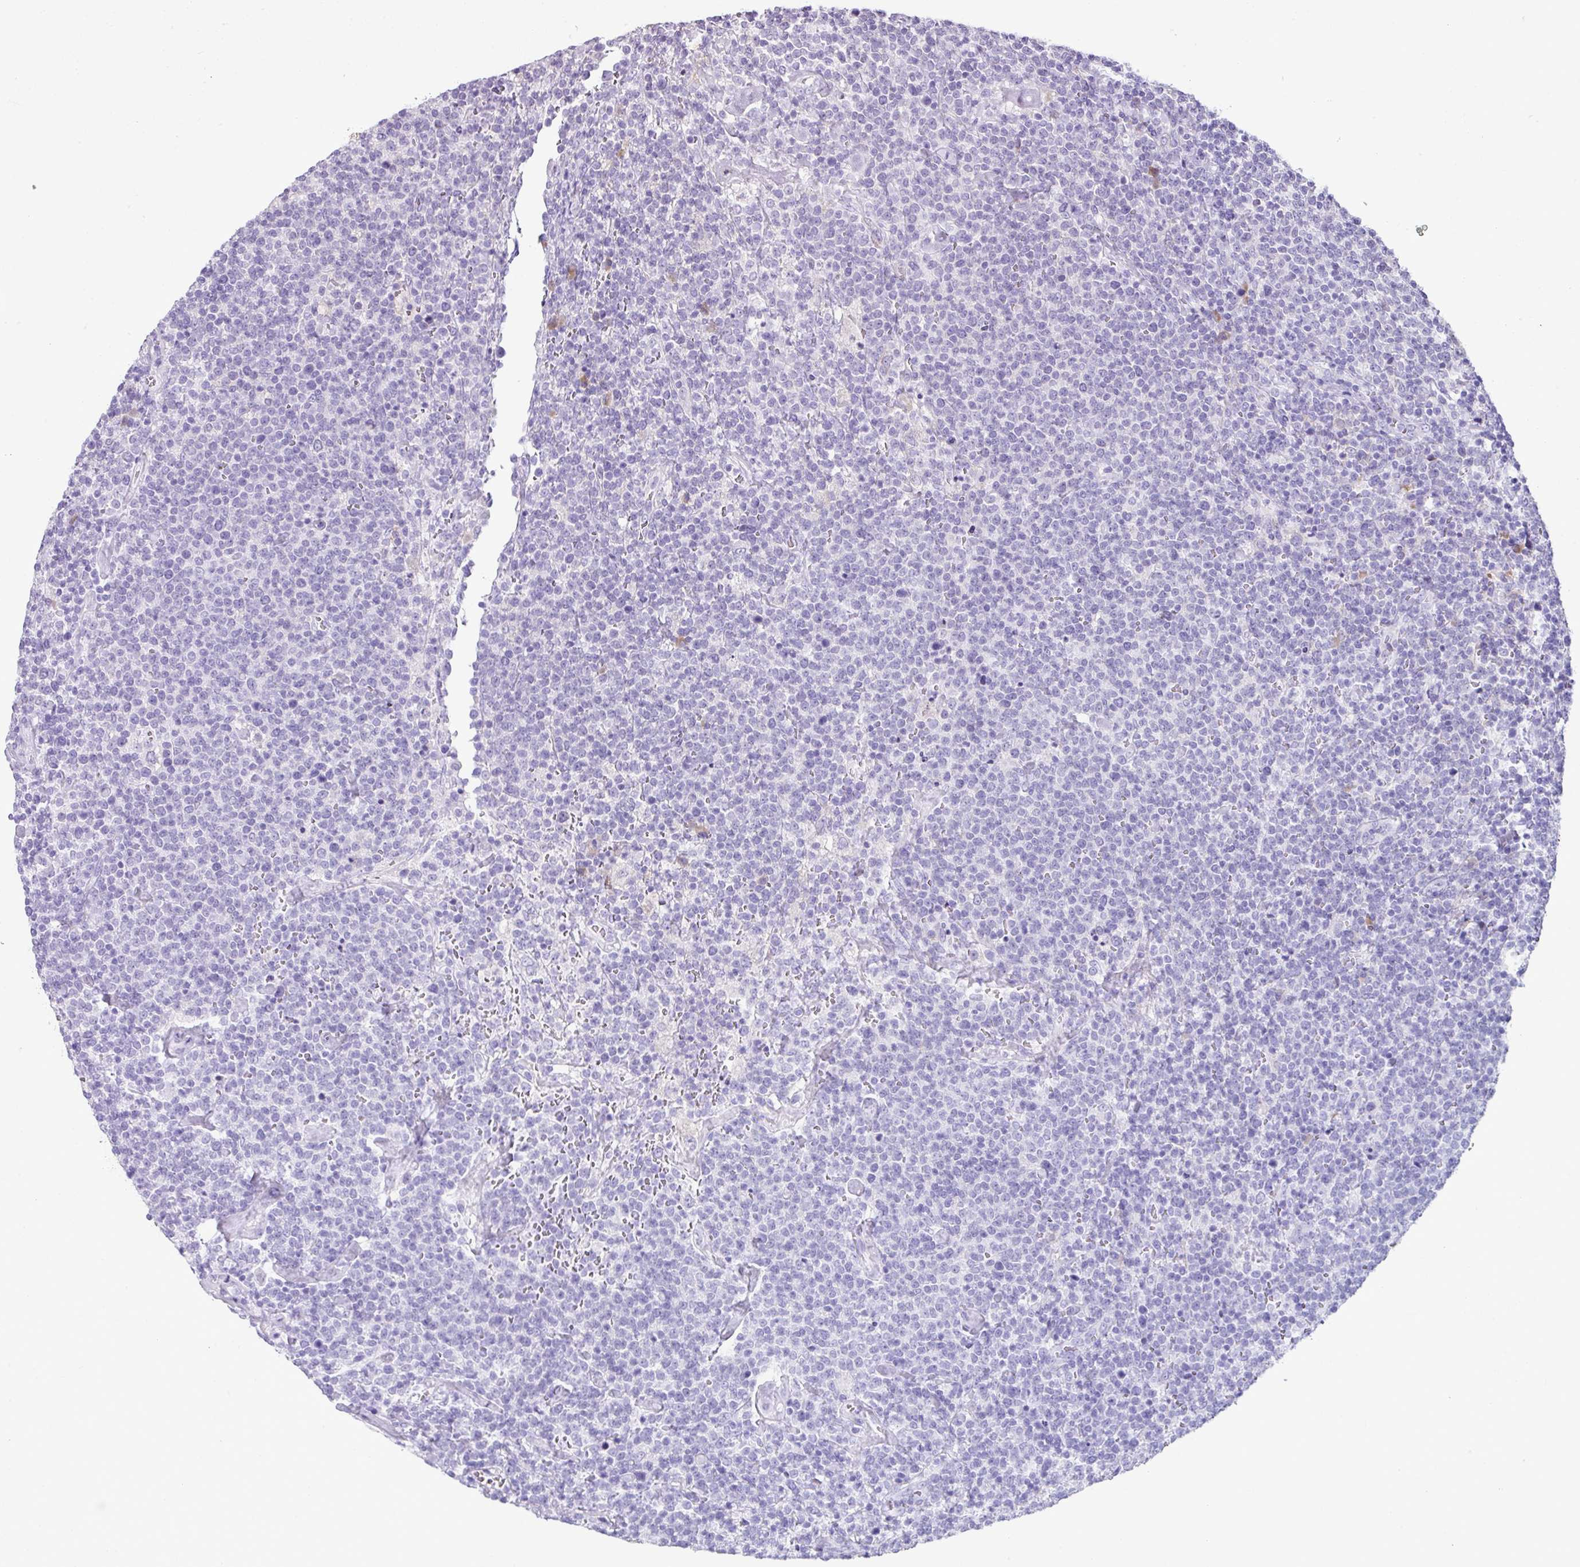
{"staining": {"intensity": "negative", "quantity": "none", "location": "none"}, "tissue": "lymphoma", "cell_type": "Tumor cells", "image_type": "cancer", "snomed": [{"axis": "morphology", "description": "Malignant lymphoma, non-Hodgkin's type, High grade"}, {"axis": "topography", "description": "Lymph node"}], "caption": "The immunohistochemistry (IHC) image has no significant positivity in tumor cells of lymphoma tissue. Brightfield microscopy of immunohistochemistry stained with DAB (3,3'-diaminobenzidine) (brown) and hematoxylin (blue), captured at high magnification.", "gene": "RGS21", "patient": {"sex": "male", "age": 61}}